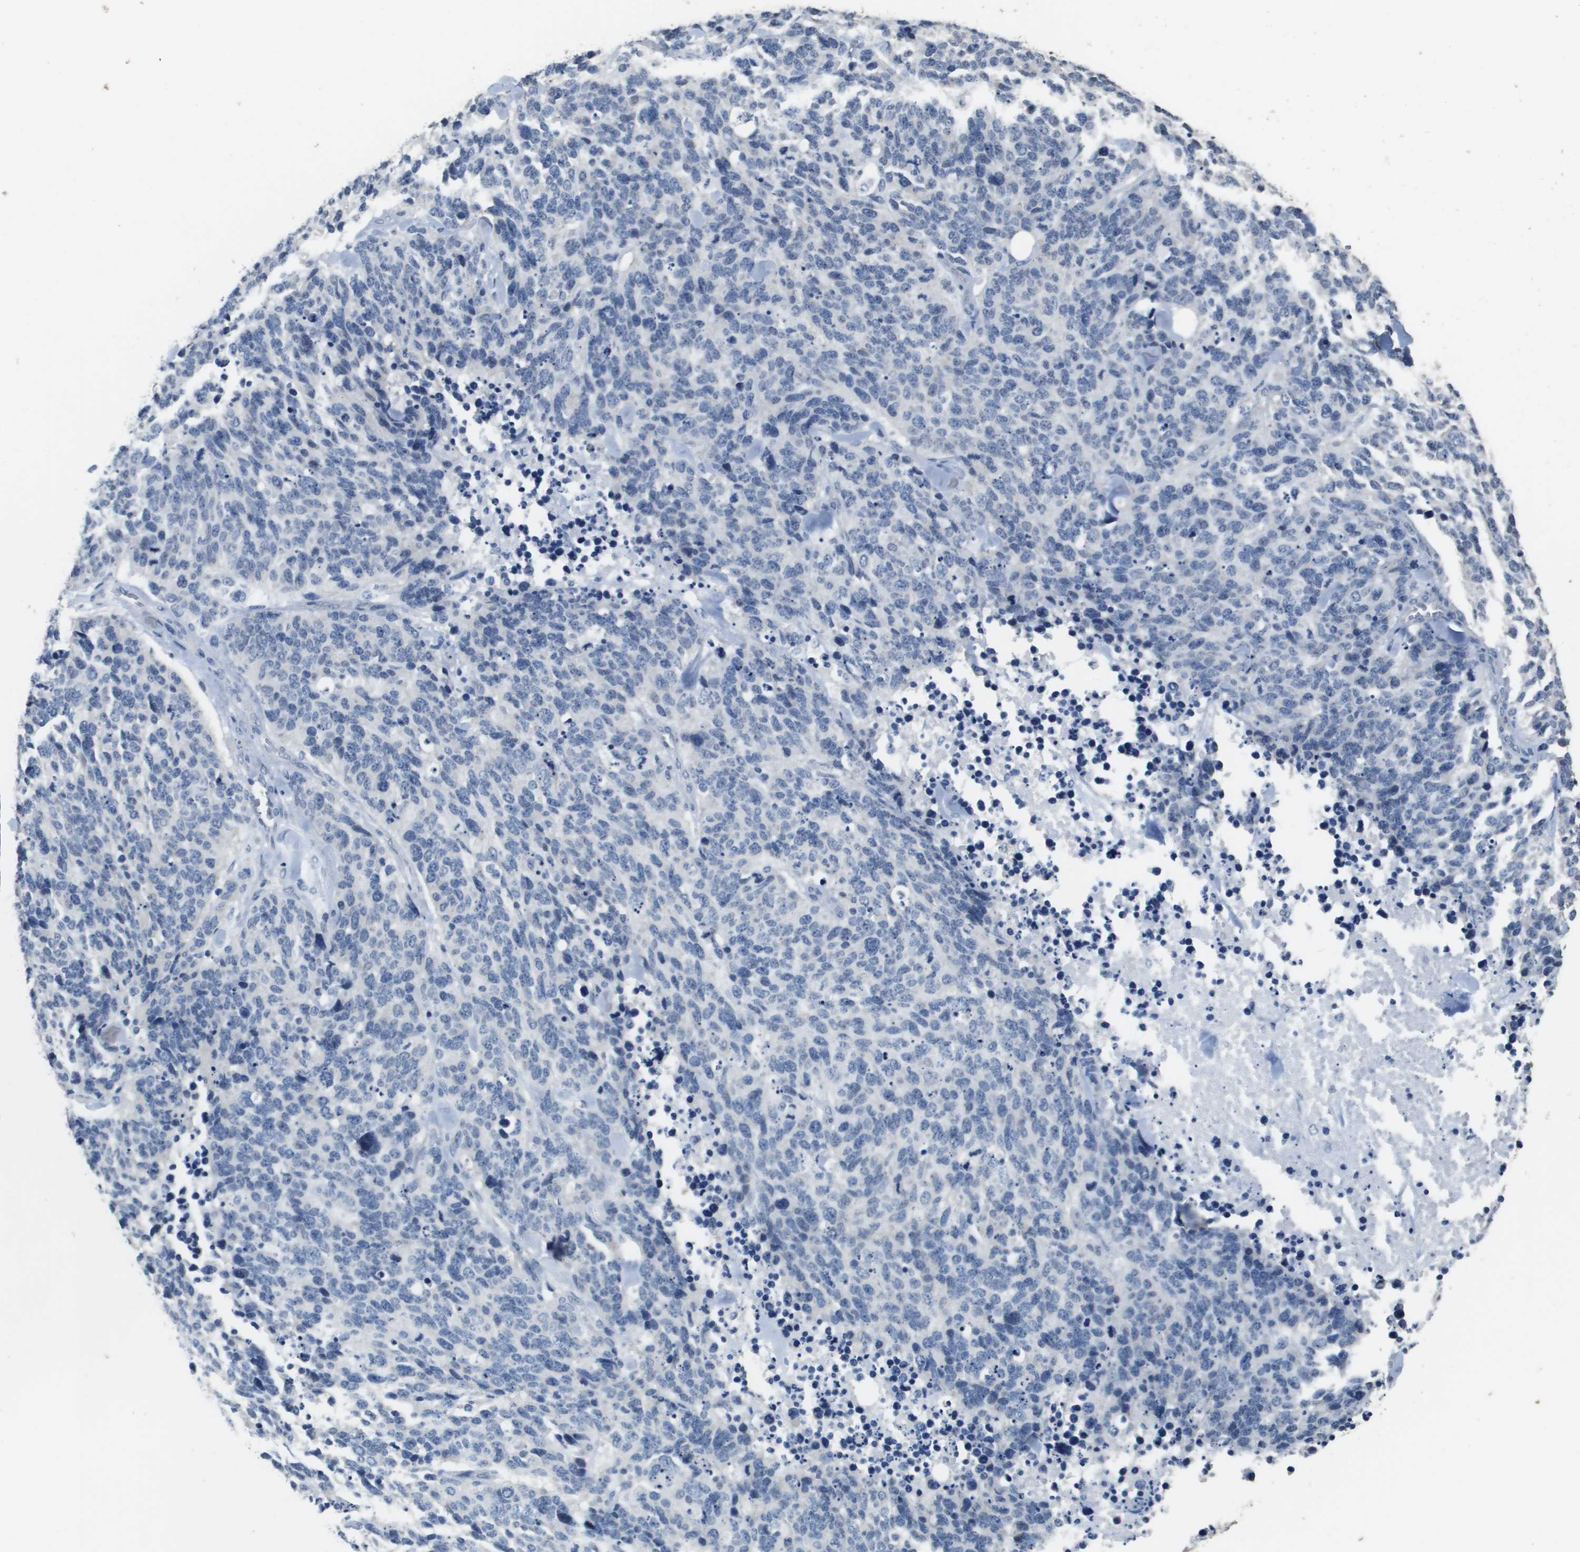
{"staining": {"intensity": "negative", "quantity": "none", "location": "none"}, "tissue": "lung cancer", "cell_type": "Tumor cells", "image_type": "cancer", "snomed": [{"axis": "morphology", "description": "Neoplasm, malignant, NOS"}, {"axis": "topography", "description": "Lung"}], "caption": "This is an IHC histopathology image of human lung cancer. There is no staining in tumor cells.", "gene": "MT3", "patient": {"sex": "female", "age": 58}}